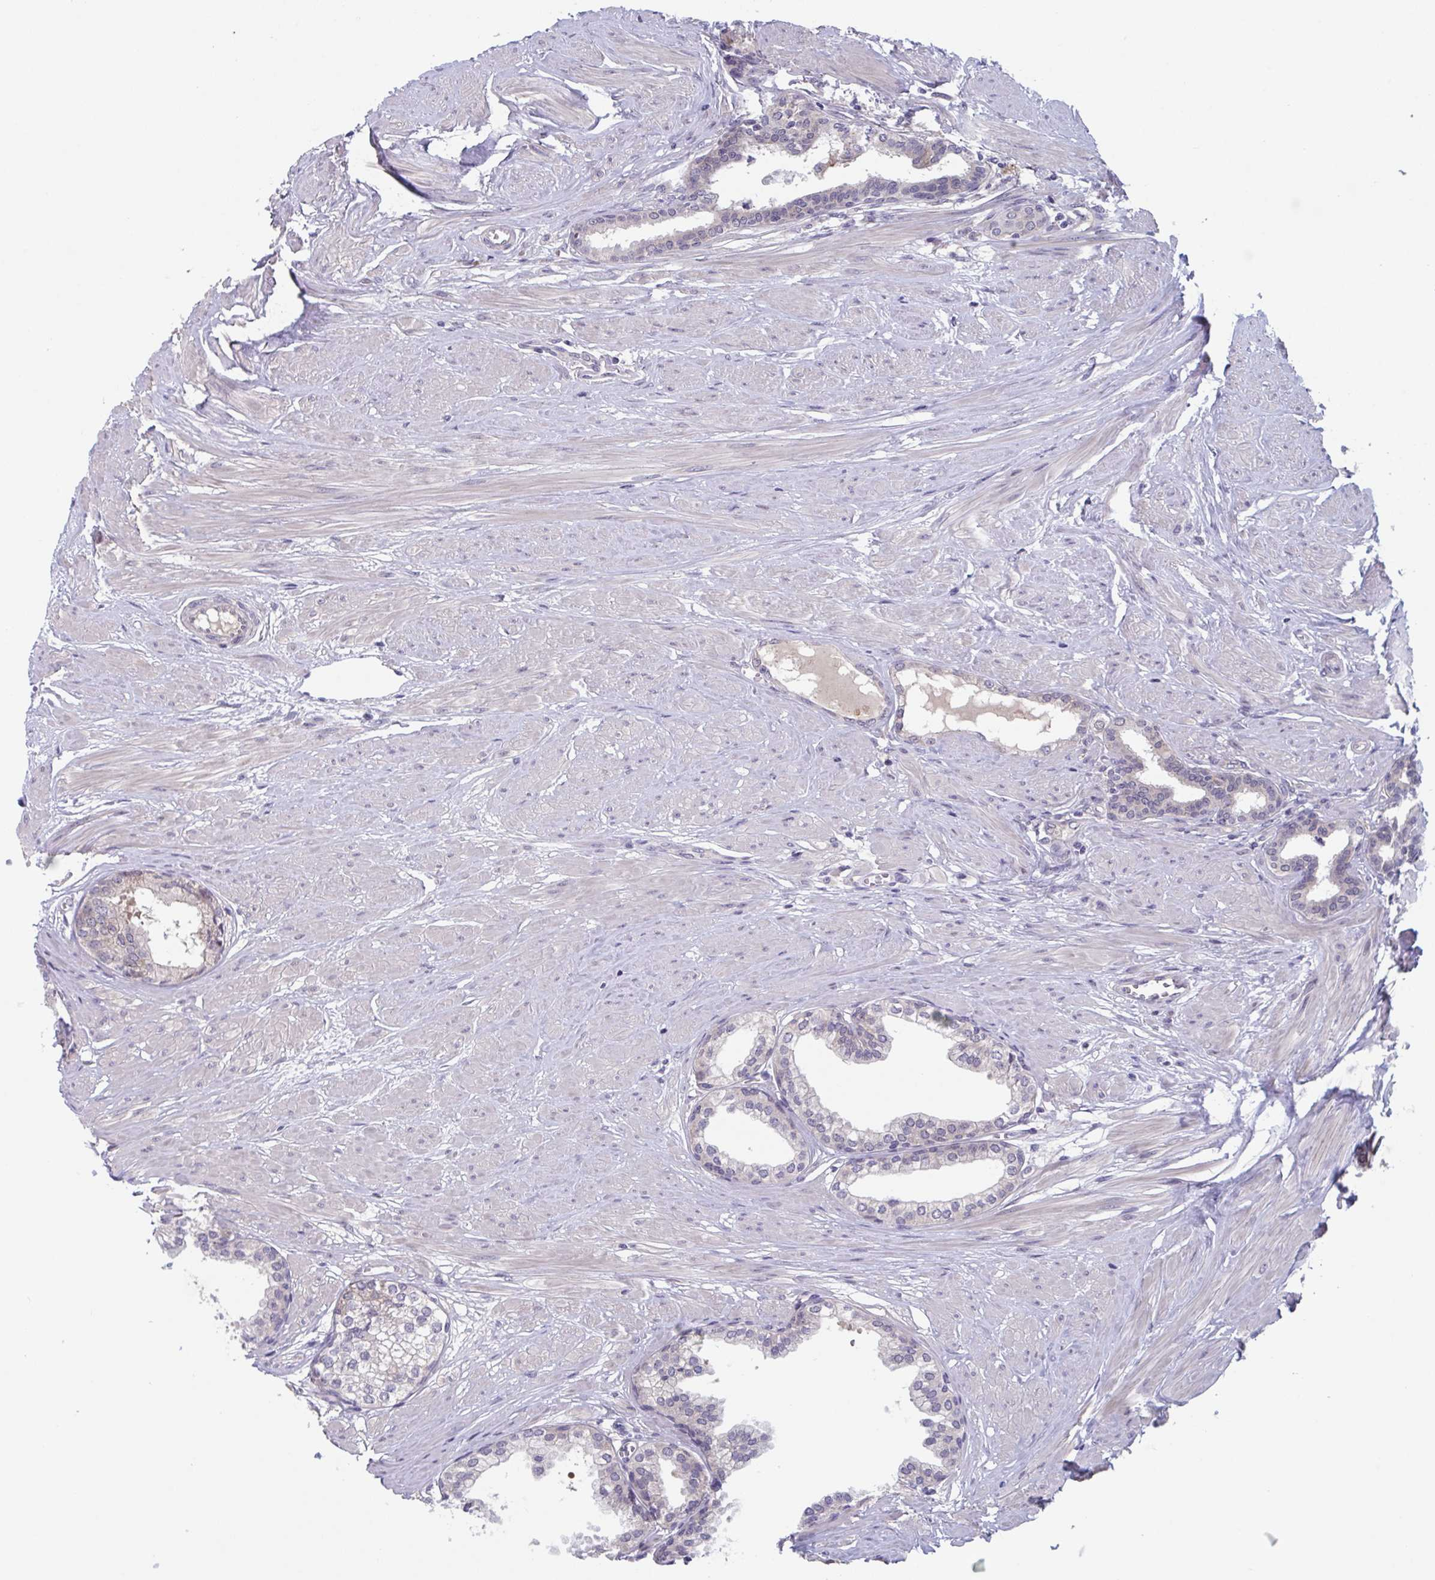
{"staining": {"intensity": "negative", "quantity": "none", "location": "none"}, "tissue": "prostate", "cell_type": "Glandular cells", "image_type": "normal", "snomed": [{"axis": "morphology", "description": "Normal tissue, NOS"}, {"axis": "topography", "description": "Prostate"}, {"axis": "topography", "description": "Peripheral nerve tissue"}], "caption": "This micrograph is of unremarkable prostate stained with IHC to label a protein in brown with the nuclei are counter-stained blue. There is no expression in glandular cells.", "gene": "RIOK1", "patient": {"sex": "male", "age": 55}}